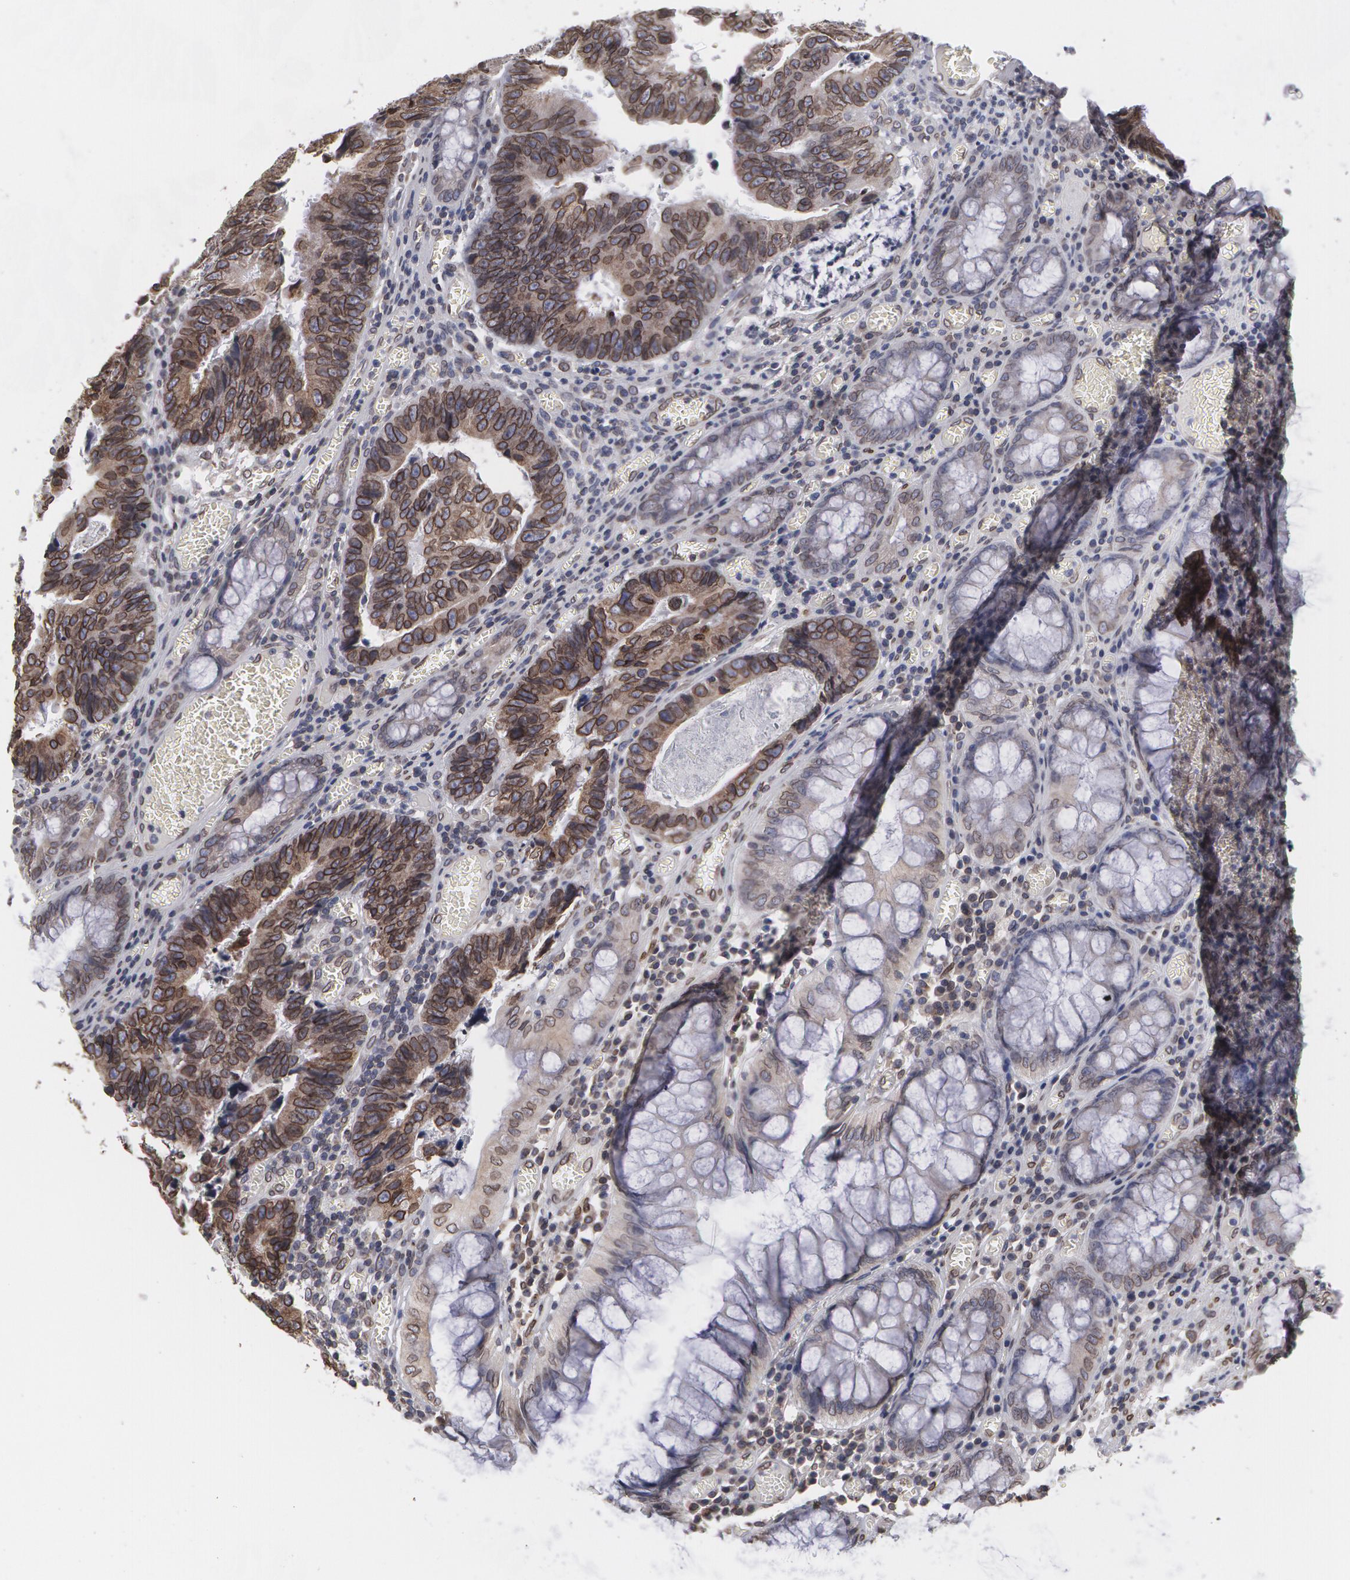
{"staining": {"intensity": "moderate", "quantity": ">75%", "location": "nuclear"}, "tissue": "colorectal cancer", "cell_type": "Tumor cells", "image_type": "cancer", "snomed": [{"axis": "morphology", "description": "Adenocarcinoma, NOS"}, {"axis": "topography", "description": "Rectum"}], "caption": "Adenocarcinoma (colorectal) stained for a protein demonstrates moderate nuclear positivity in tumor cells.", "gene": "EMD", "patient": {"sex": "female", "age": 98}}